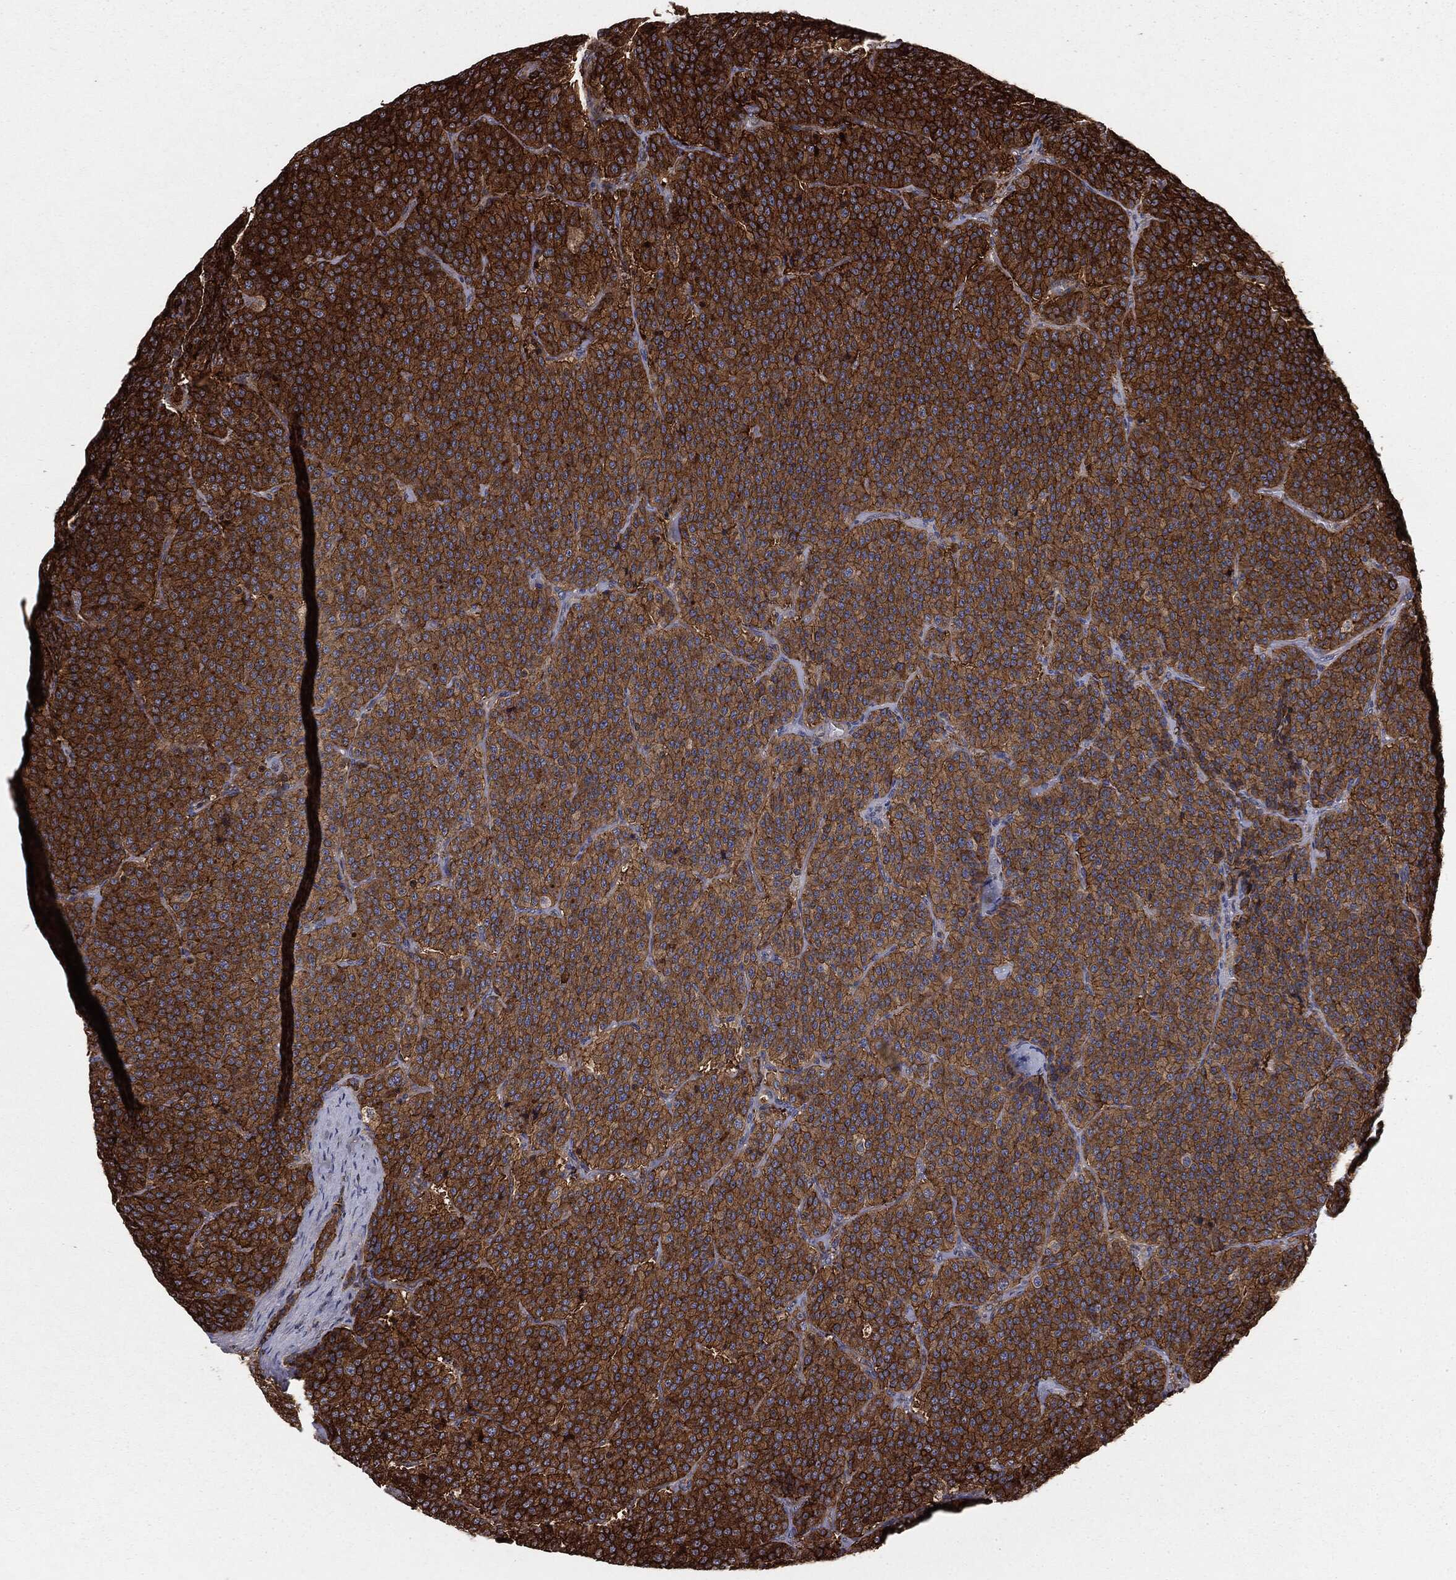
{"staining": {"intensity": "strong", "quantity": ">75%", "location": "cytoplasmic/membranous"}, "tissue": "carcinoid", "cell_type": "Tumor cells", "image_type": "cancer", "snomed": [{"axis": "morphology", "description": "Carcinoid, malignant, NOS"}, {"axis": "topography", "description": "Small intestine"}], "caption": "Immunohistochemical staining of malignant carcinoid demonstrates high levels of strong cytoplasmic/membranous protein positivity in approximately >75% of tumor cells.", "gene": "GNB5", "patient": {"sex": "female", "age": 58}}